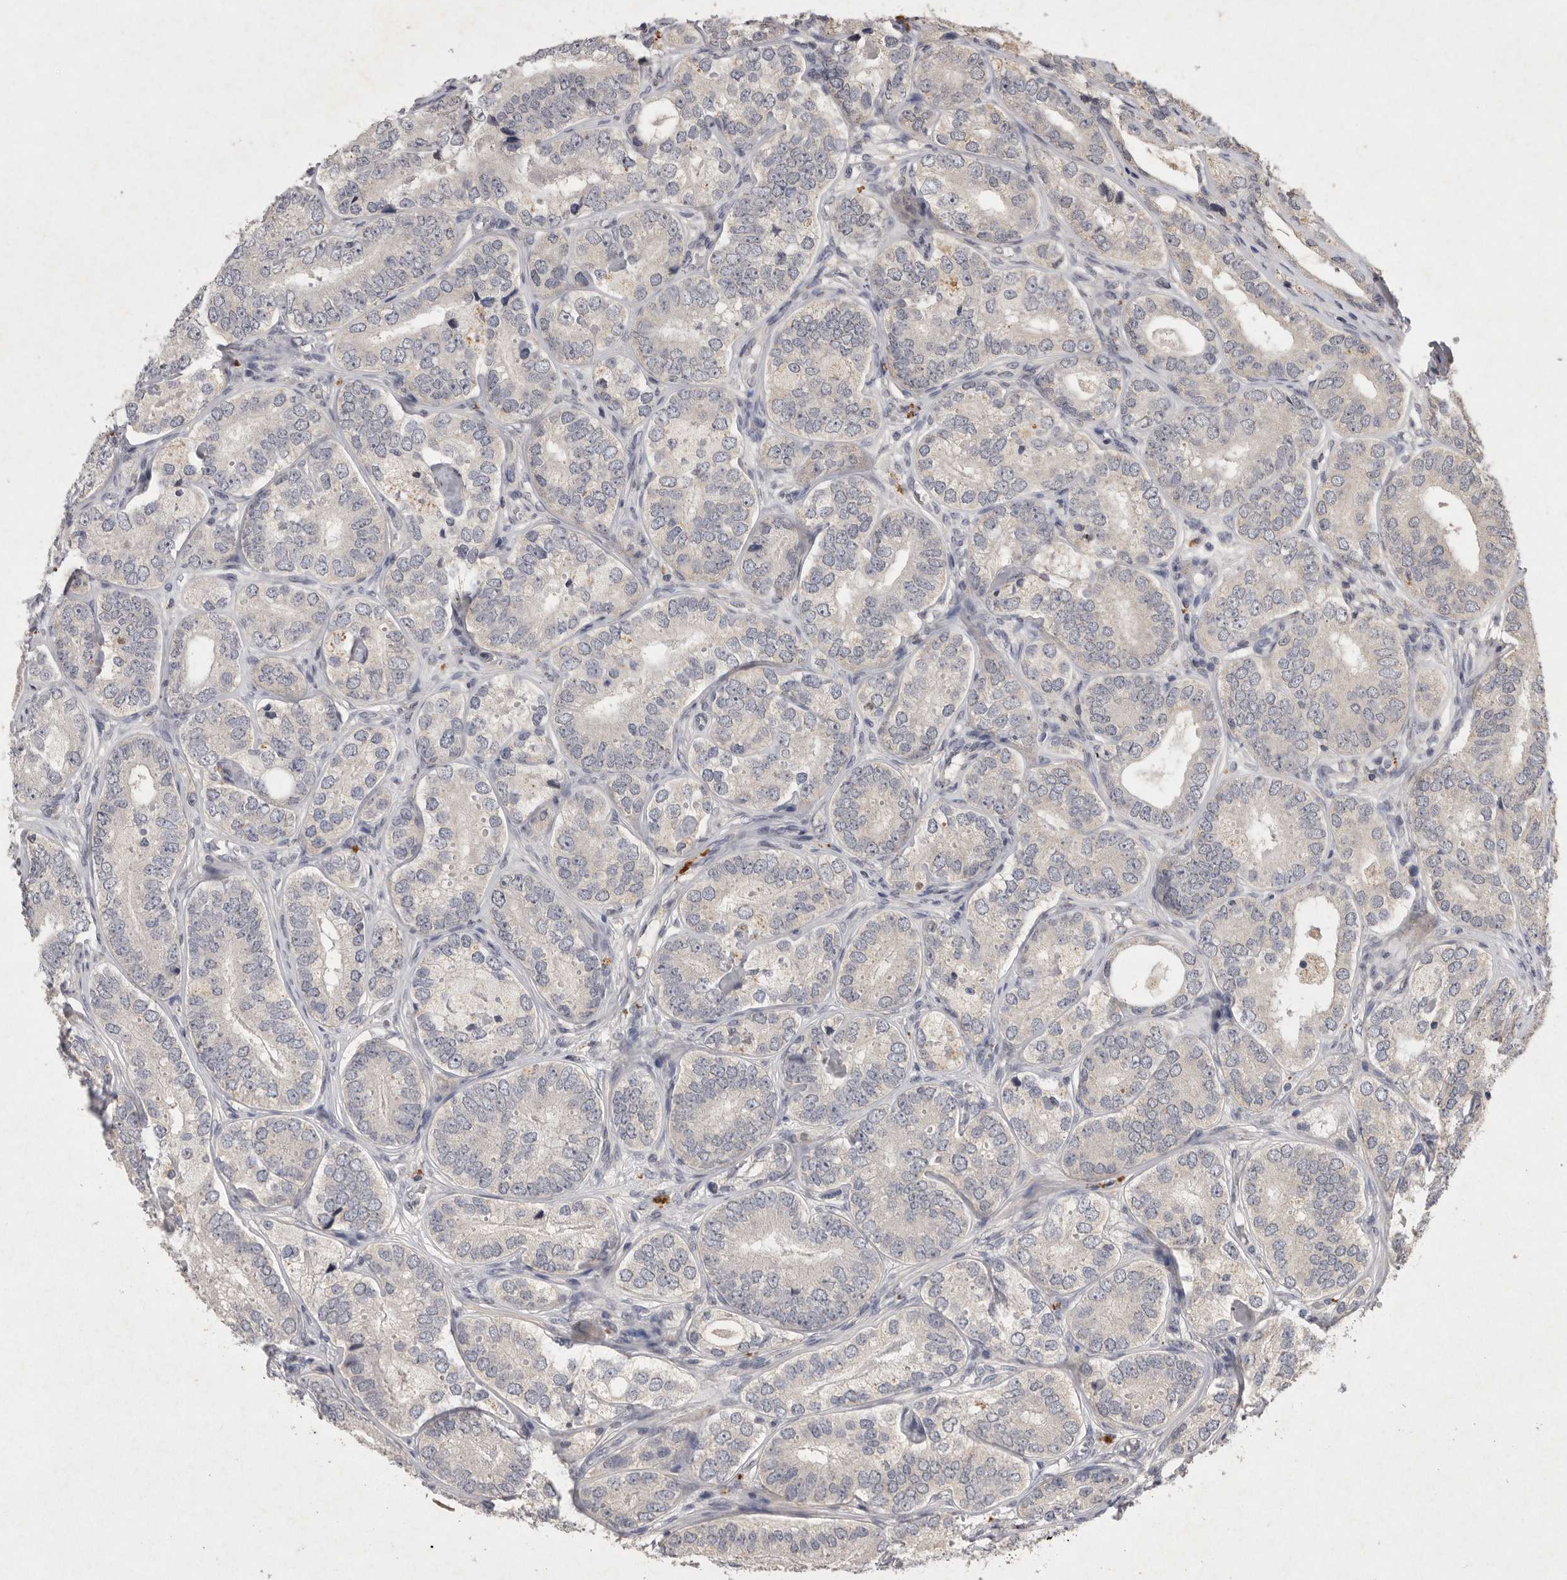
{"staining": {"intensity": "negative", "quantity": "none", "location": "none"}, "tissue": "prostate cancer", "cell_type": "Tumor cells", "image_type": "cancer", "snomed": [{"axis": "morphology", "description": "Adenocarcinoma, High grade"}, {"axis": "topography", "description": "Prostate"}], "caption": "Immunohistochemistry (IHC) histopathology image of human prostate cancer (high-grade adenocarcinoma) stained for a protein (brown), which demonstrates no positivity in tumor cells.", "gene": "APLNR", "patient": {"sex": "male", "age": 56}}